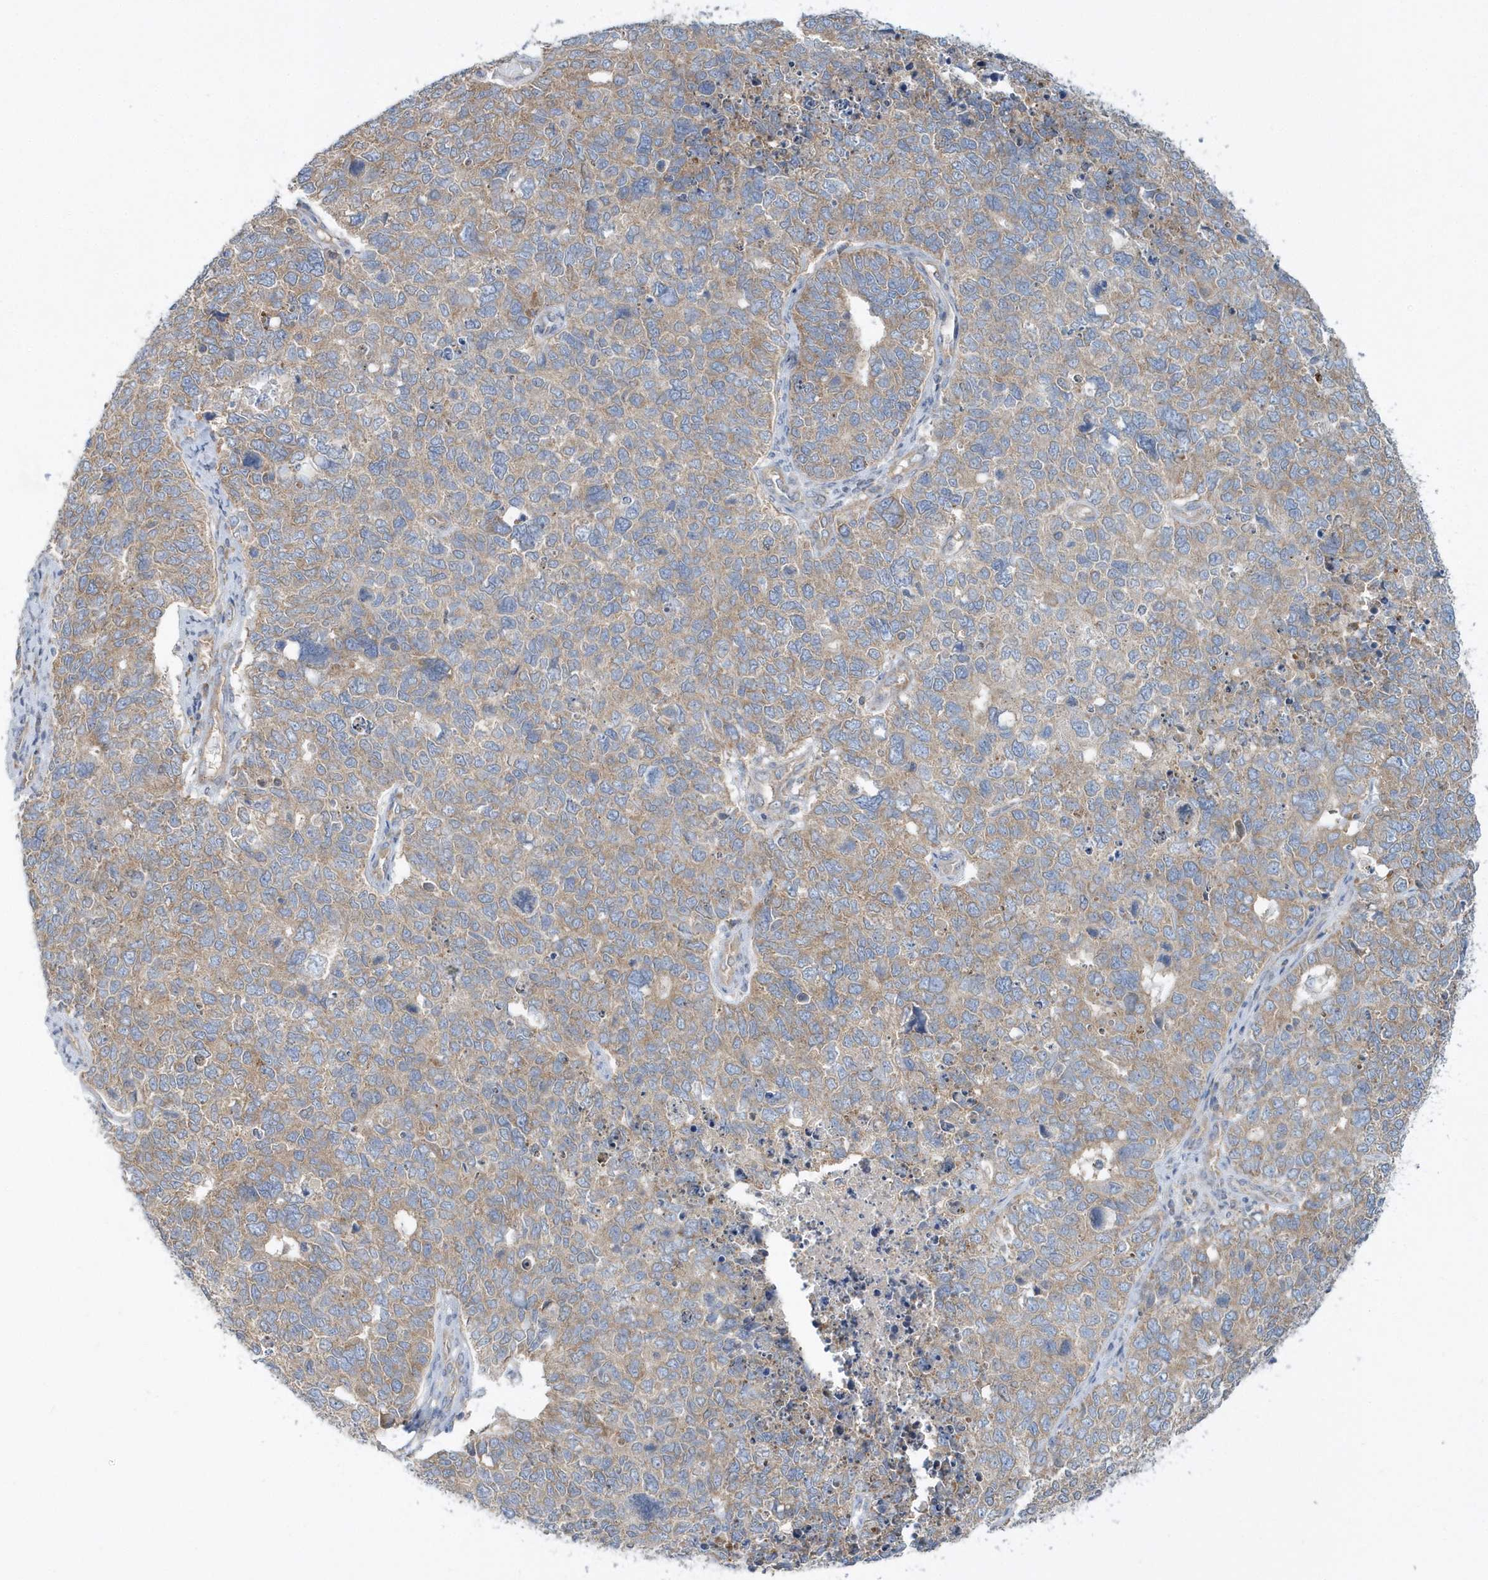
{"staining": {"intensity": "weak", "quantity": ">75%", "location": "cytoplasmic/membranous"}, "tissue": "cervical cancer", "cell_type": "Tumor cells", "image_type": "cancer", "snomed": [{"axis": "morphology", "description": "Squamous cell carcinoma, NOS"}, {"axis": "topography", "description": "Cervix"}], "caption": "Immunohistochemical staining of human squamous cell carcinoma (cervical) displays low levels of weak cytoplasmic/membranous protein staining in about >75% of tumor cells.", "gene": "EIF3C", "patient": {"sex": "female", "age": 63}}